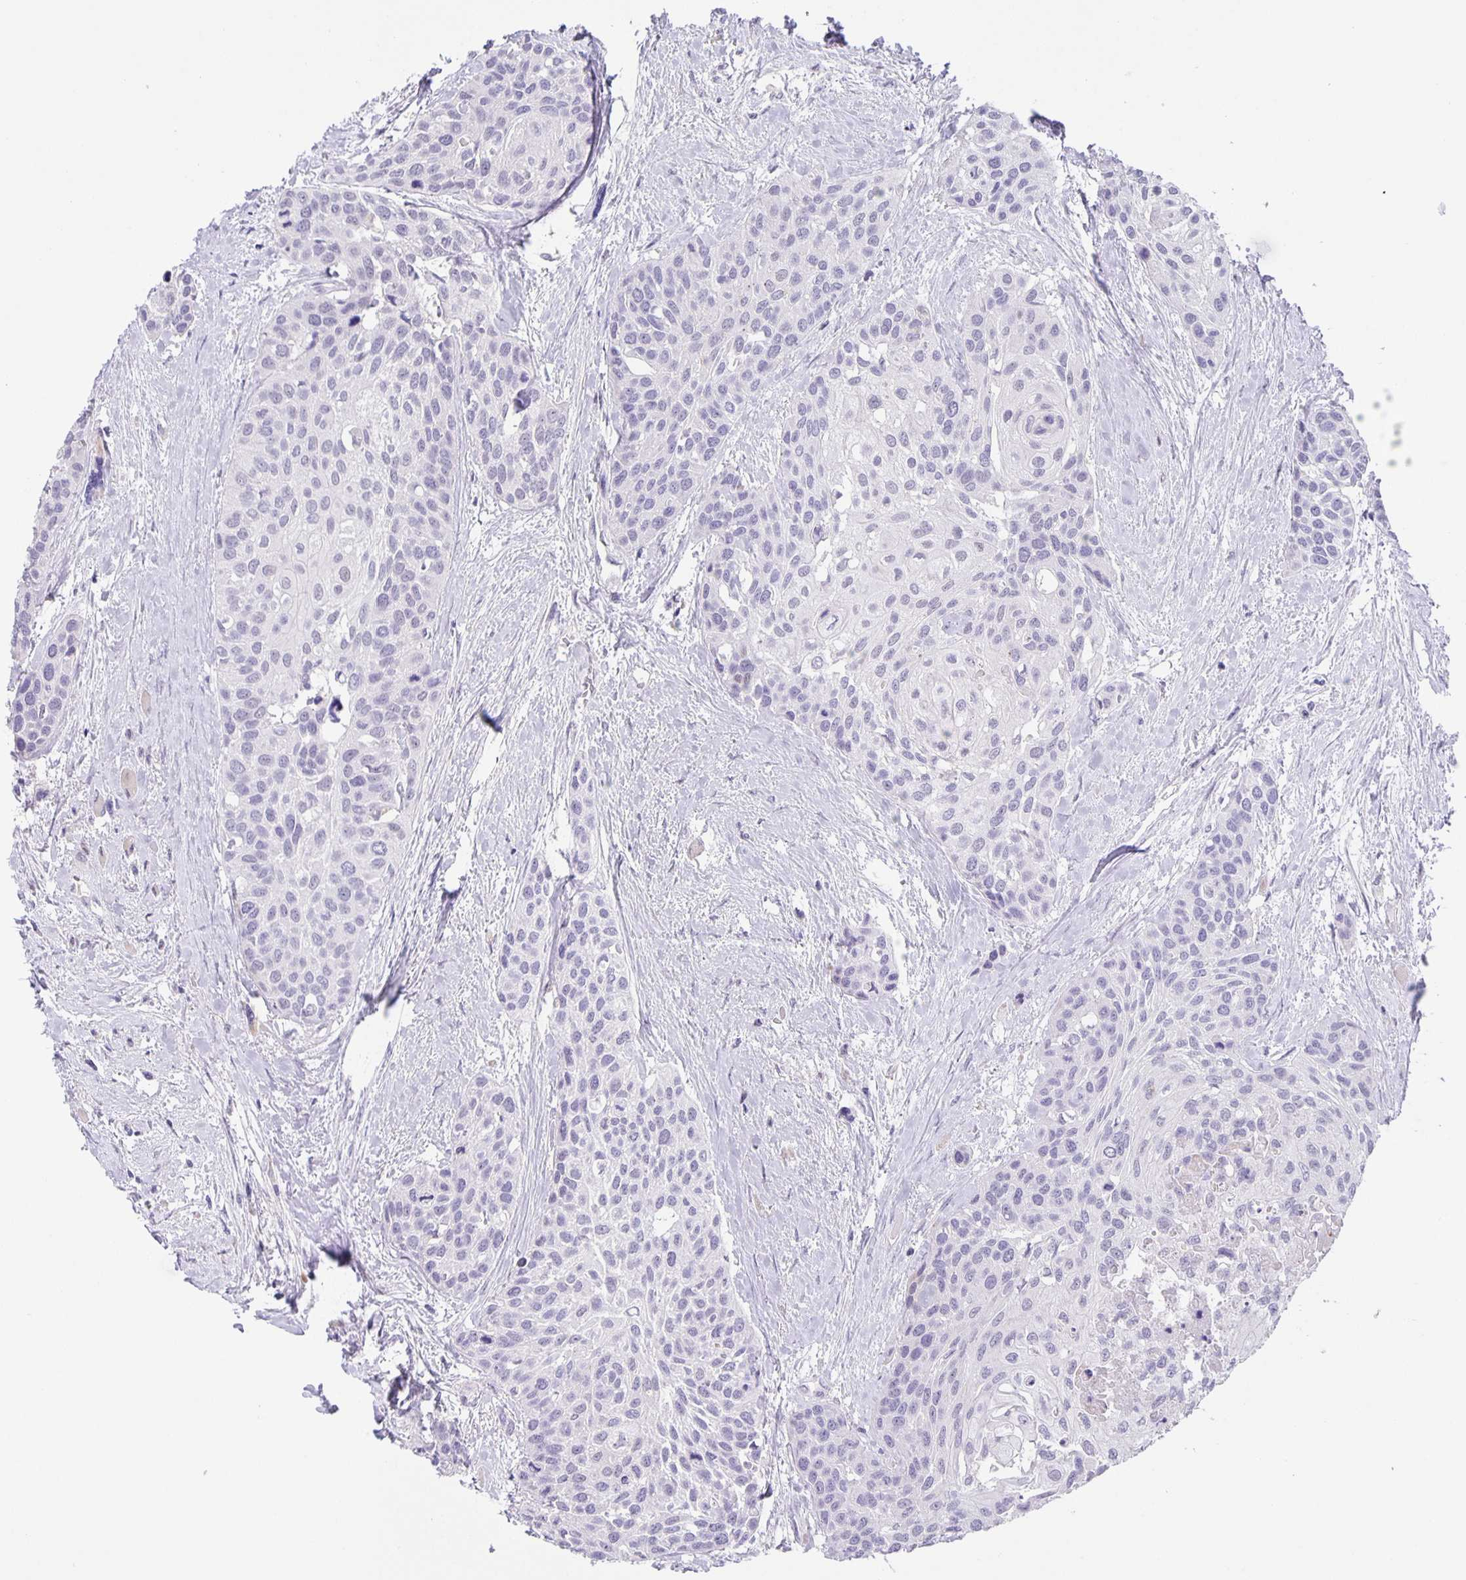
{"staining": {"intensity": "negative", "quantity": "none", "location": "none"}, "tissue": "head and neck cancer", "cell_type": "Tumor cells", "image_type": "cancer", "snomed": [{"axis": "morphology", "description": "Squamous cell carcinoma, NOS"}, {"axis": "topography", "description": "Head-Neck"}], "caption": "This histopathology image is of head and neck squamous cell carcinoma stained with immunohistochemistry to label a protein in brown with the nuclei are counter-stained blue. There is no positivity in tumor cells. (Immunohistochemistry, brightfield microscopy, high magnification).", "gene": "PHRF1", "patient": {"sex": "female", "age": 50}}